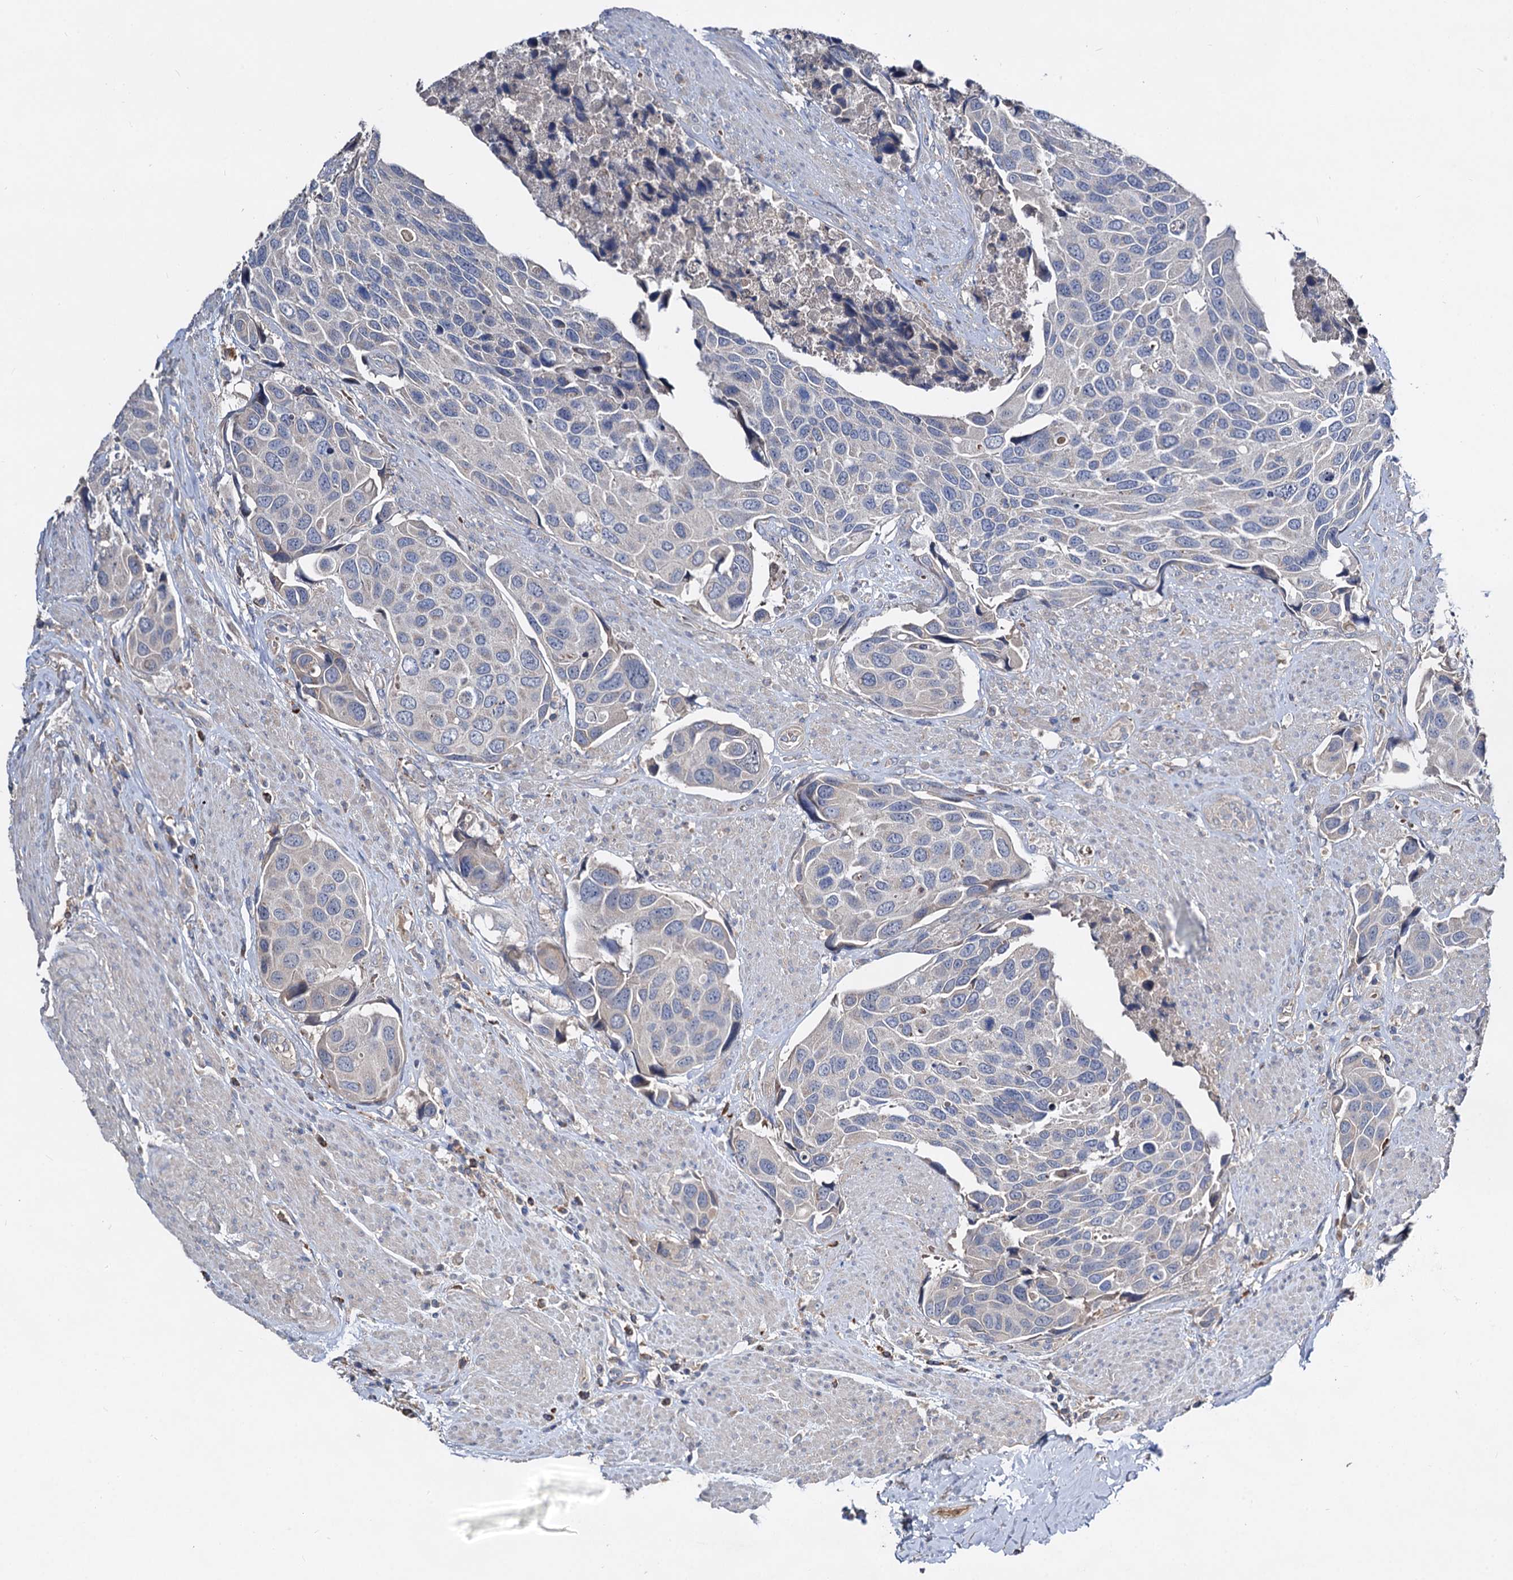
{"staining": {"intensity": "negative", "quantity": "none", "location": "none"}, "tissue": "urothelial cancer", "cell_type": "Tumor cells", "image_type": "cancer", "snomed": [{"axis": "morphology", "description": "Urothelial carcinoma, High grade"}, {"axis": "topography", "description": "Urinary bladder"}], "caption": "This is a photomicrograph of immunohistochemistry (IHC) staining of high-grade urothelial carcinoma, which shows no staining in tumor cells.", "gene": "HVCN1", "patient": {"sex": "male", "age": 74}}